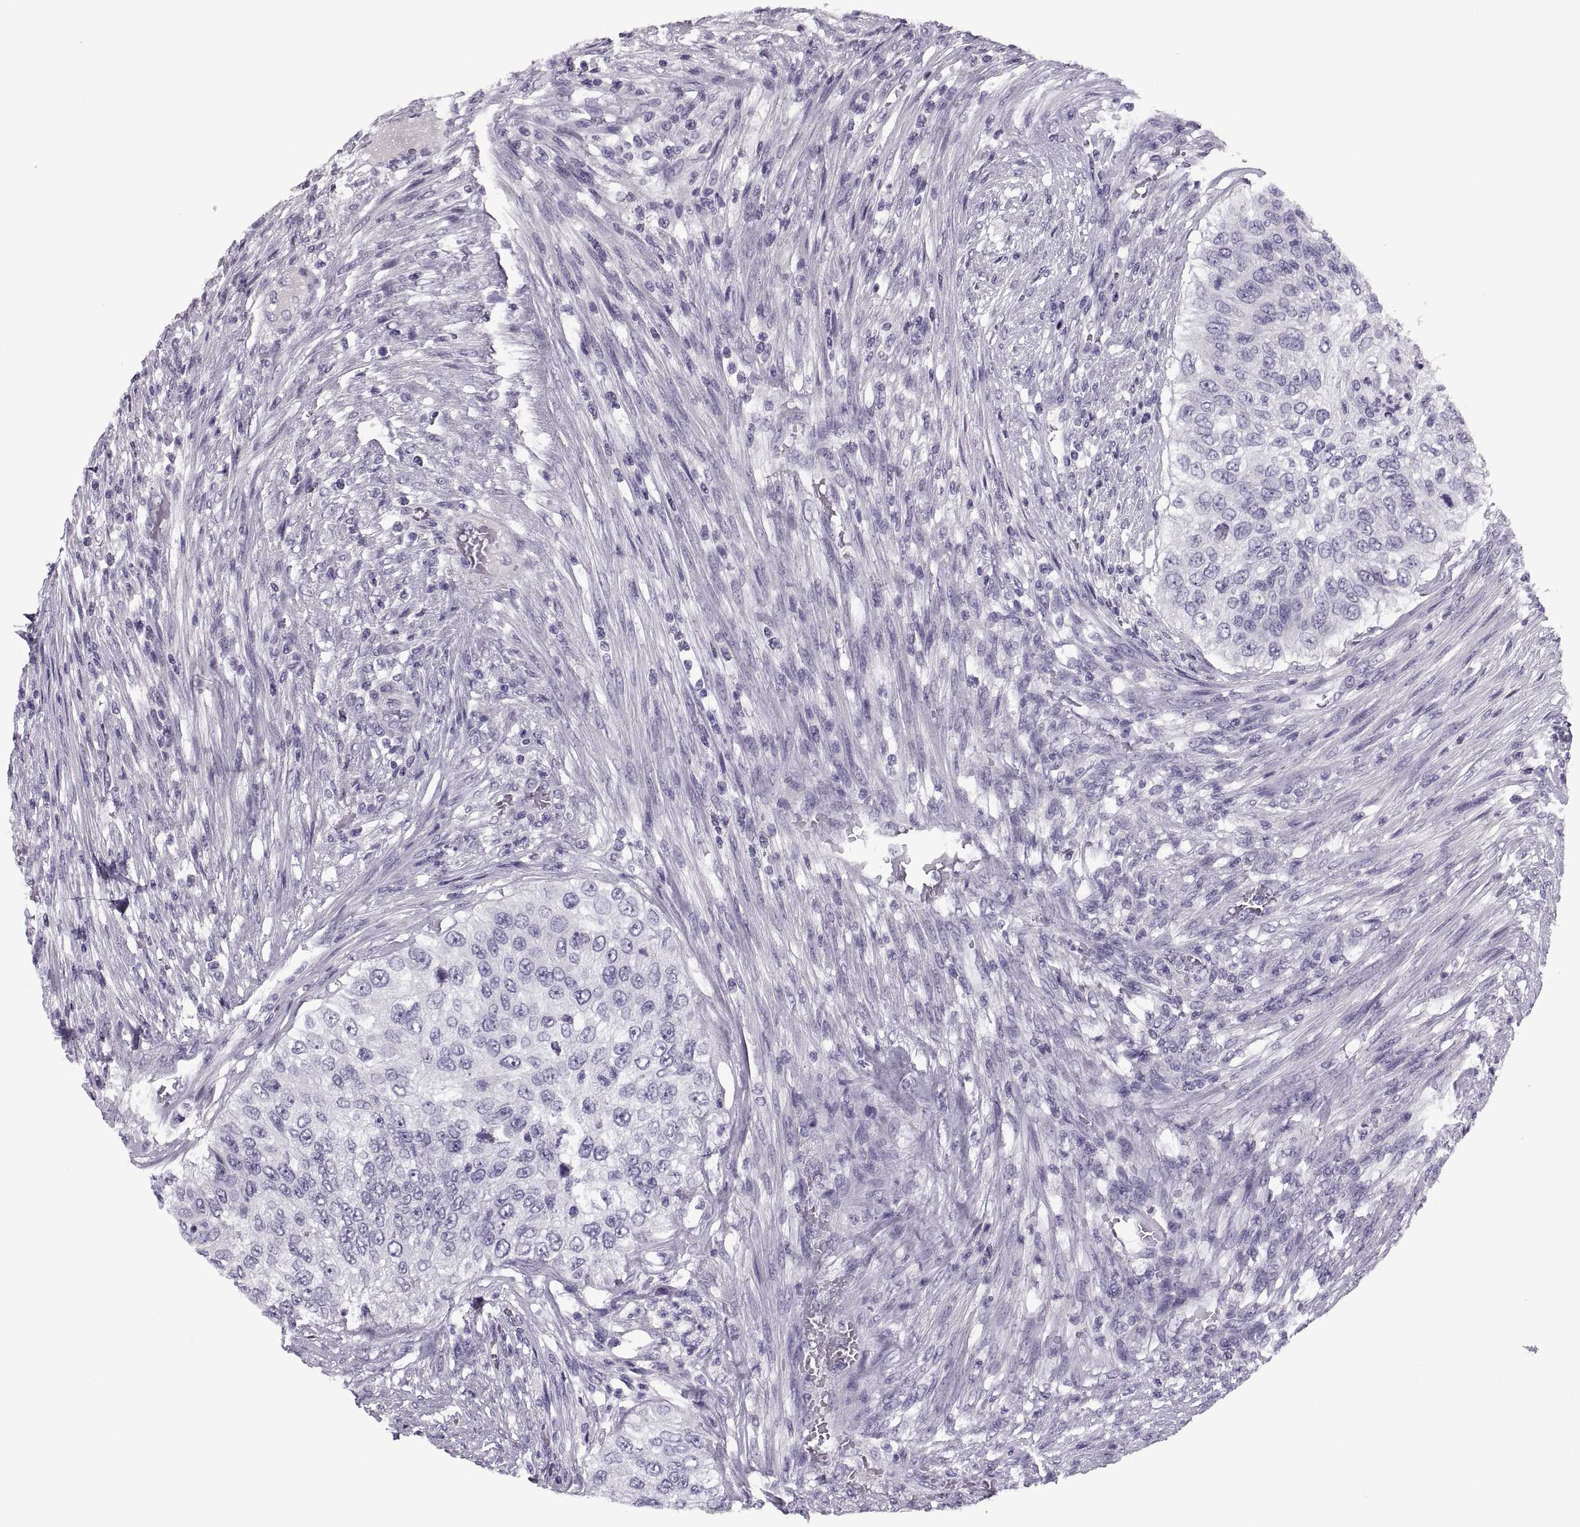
{"staining": {"intensity": "negative", "quantity": "none", "location": "none"}, "tissue": "urothelial cancer", "cell_type": "Tumor cells", "image_type": "cancer", "snomed": [{"axis": "morphology", "description": "Urothelial carcinoma, High grade"}, {"axis": "topography", "description": "Urinary bladder"}], "caption": "Protein analysis of high-grade urothelial carcinoma shows no significant positivity in tumor cells.", "gene": "SYNGR4", "patient": {"sex": "female", "age": 60}}